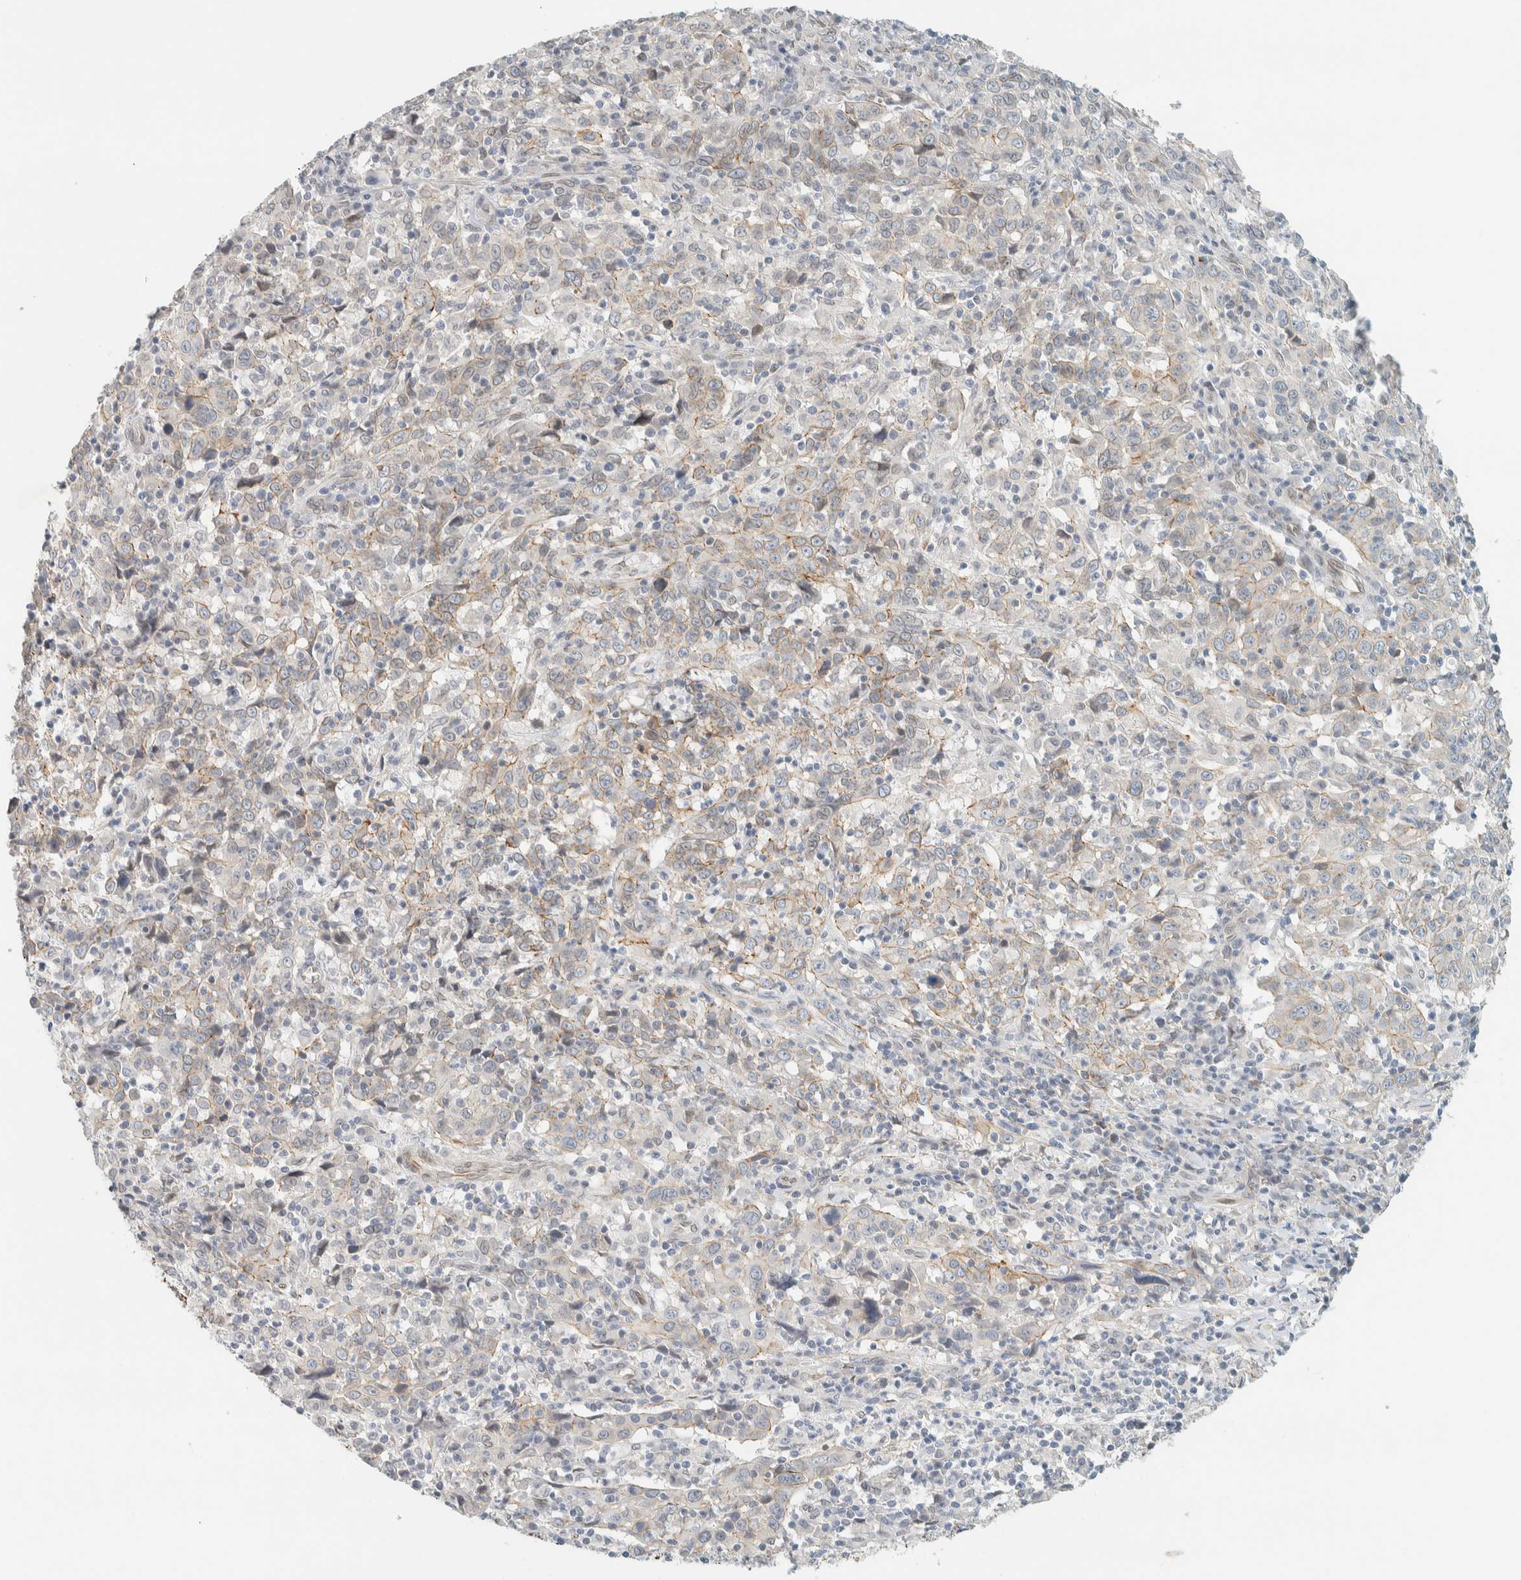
{"staining": {"intensity": "weak", "quantity": "<25%", "location": "cytoplasmic/membranous"}, "tissue": "cervical cancer", "cell_type": "Tumor cells", "image_type": "cancer", "snomed": [{"axis": "morphology", "description": "Squamous cell carcinoma, NOS"}, {"axis": "topography", "description": "Cervix"}], "caption": "Immunohistochemical staining of cervical cancer (squamous cell carcinoma) shows no significant positivity in tumor cells.", "gene": "C1QTNF12", "patient": {"sex": "female", "age": 46}}